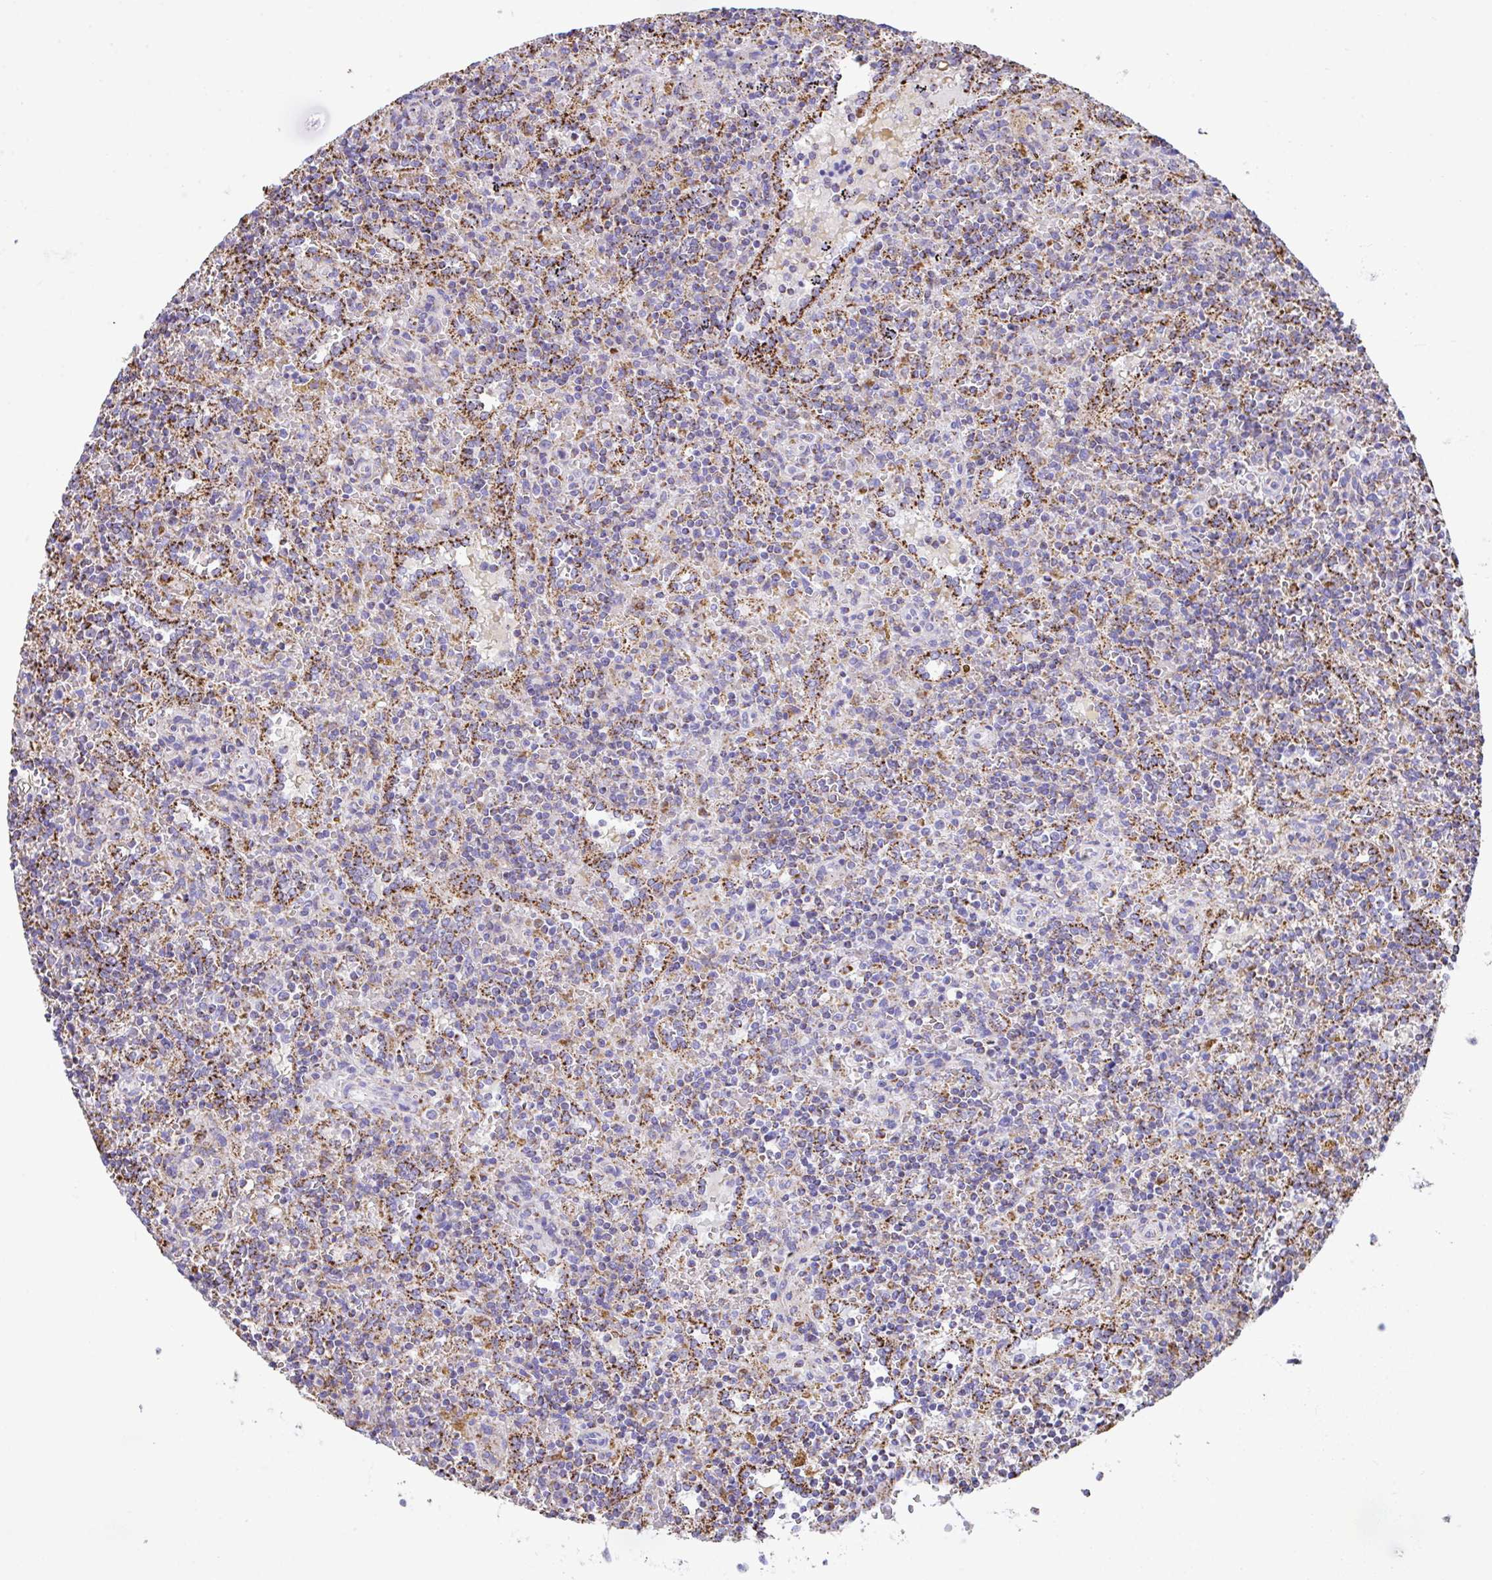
{"staining": {"intensity": "moderate", "quantity": "25%-75%", "location": "cytoplasmic/membranous"}, "tissue": "lymphoma", "cell_type": "Tumor cells", "image_type": "cancer", "snomed": [{"axis": "morphology", "description": "Malignant lymphoma, non-Hodgkin's type, Low grade"}, {"axis": "topography", "description": "Spleen"}], "caption": "Tumor cells reveal medium levels of moderate cytoplasmic/membranous staining in approximately 25%-75% of cells in human low-grade malignant lymphoma, non-Hodgkin's type.", "gene": "PCMTD2", "patient": {"sex": "male", "age": 67}}